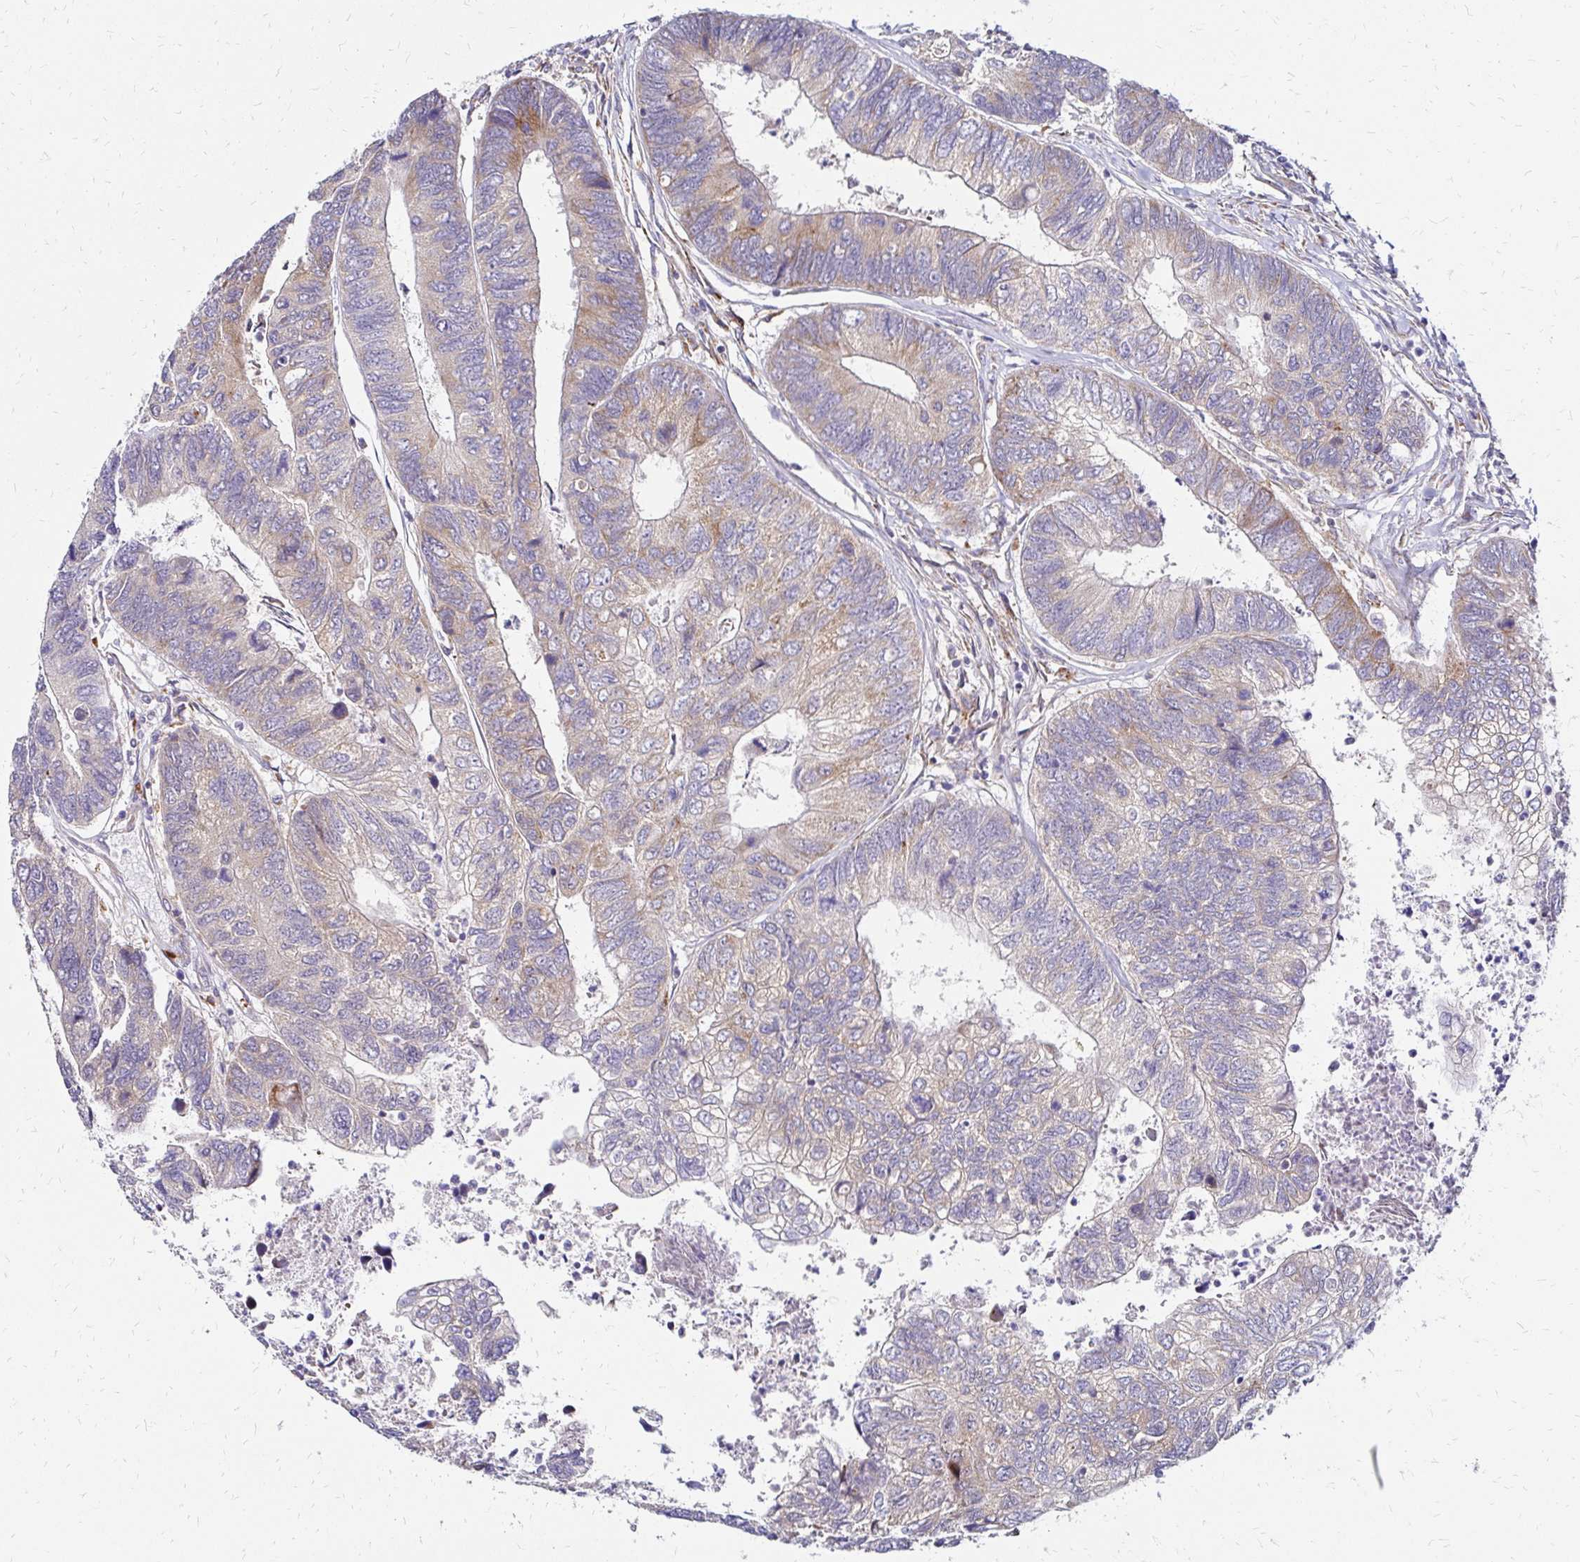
{"staining": {"intensity": "weak", "quantity": "<25%", "location": "cytoplasmic/membranous"}, "tissue": "colorectal cancer", "cell_type": "Tumor cells", "image_type": "cancer", "snomed": [{"axis": "morphology", "description": "Adenocarcinoma, NOS"}, {"axis": "topography", "description": "Colon"}], "caption": "Immunohistochemical staining of human colorectal adenocarcinoma demonstrates no significant staining in tumor cells. Nuclei are stained in blue.", "gene": "IDUA", "patient": {"sex": "female", "age": 67}}